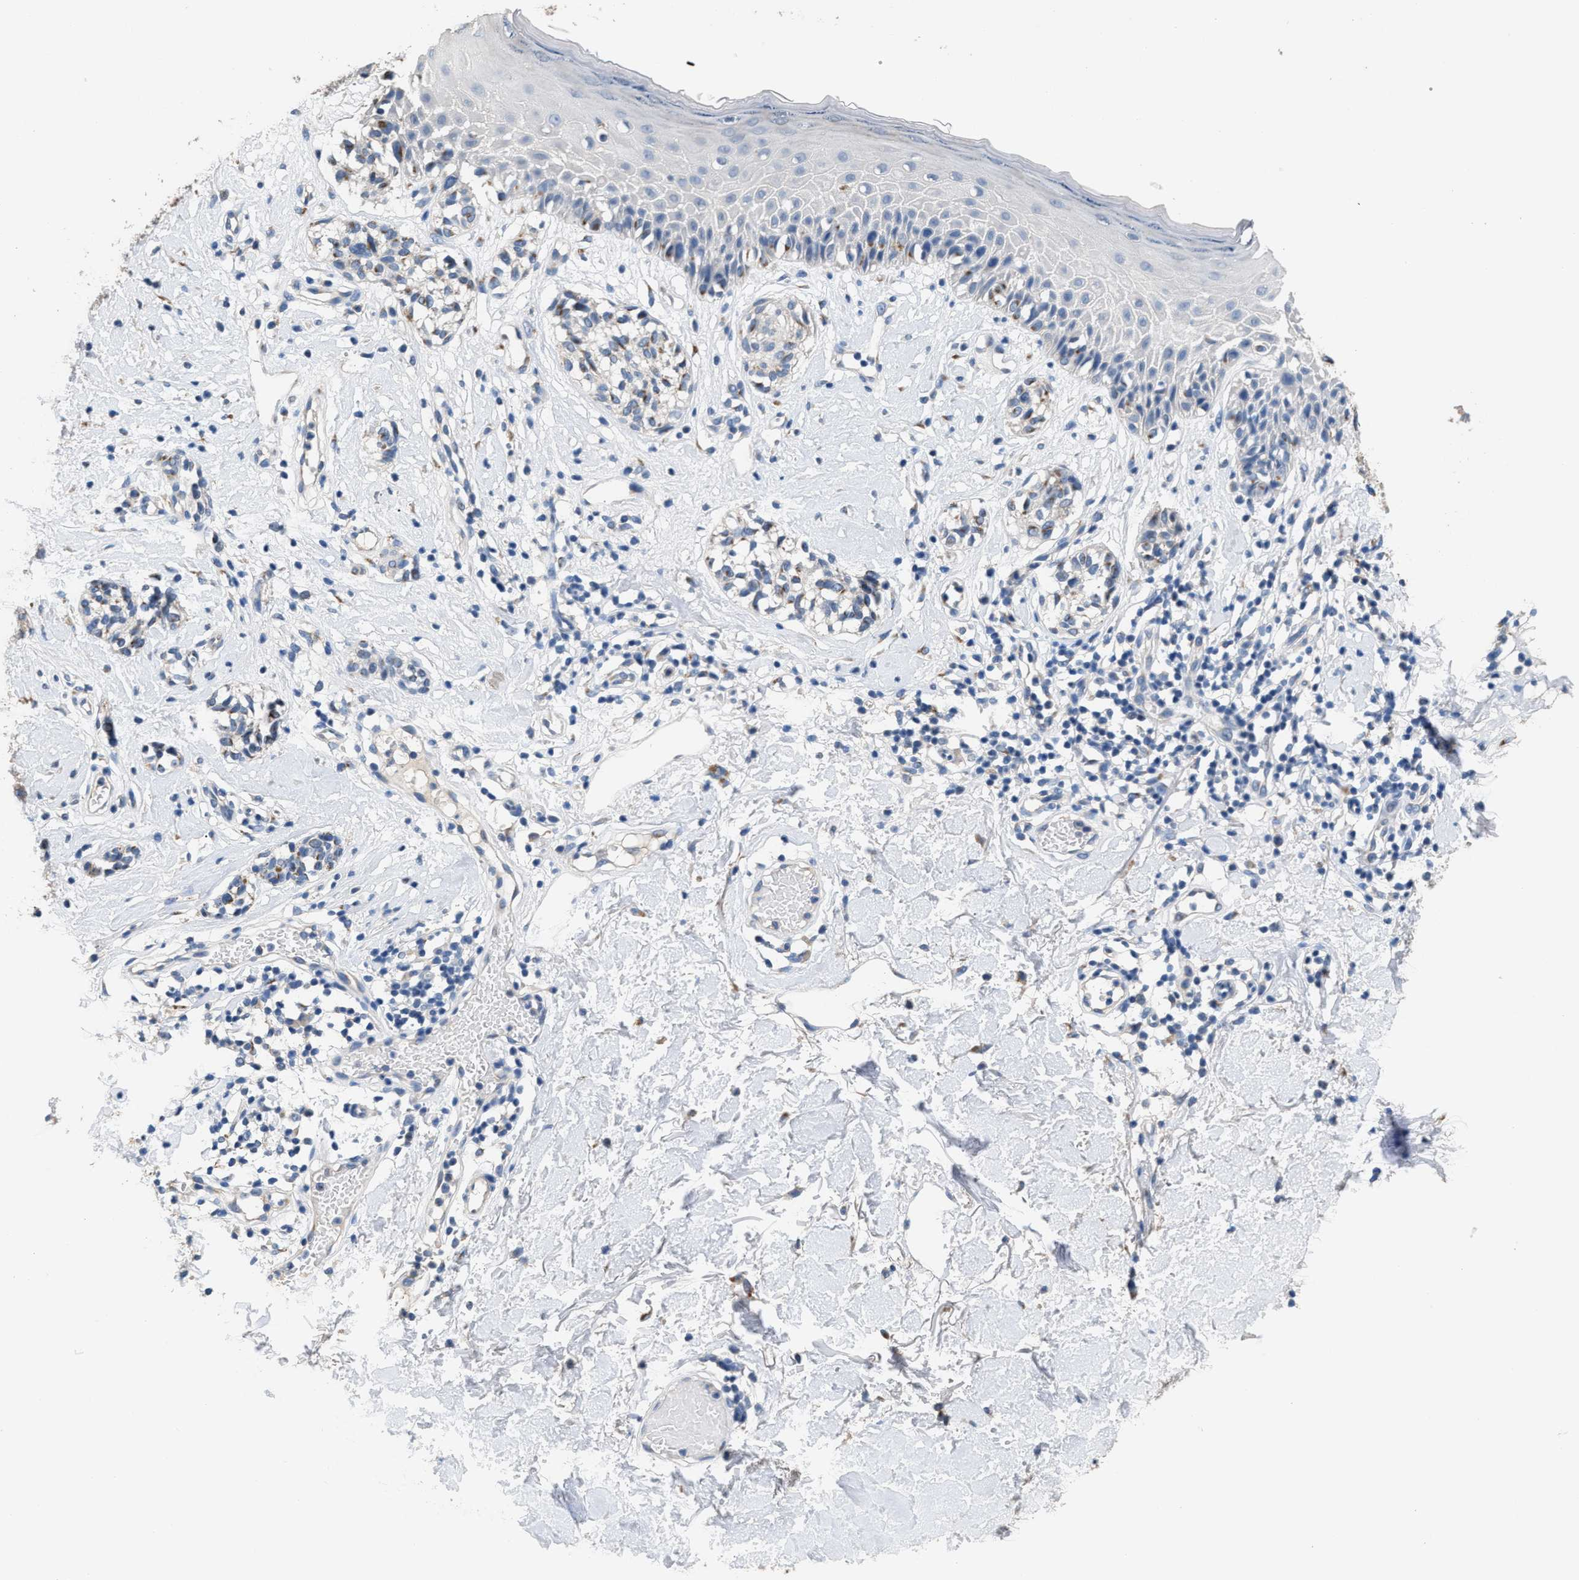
{"staining": {"intensity": "weak", "quantity": "25%-75%", "location": "cytoplasmic/membranous"}, "tissue": "melanoma", "cell_type": "Tumor cells", "image_type": "cancer", "snomed": [{"axis": "morphology", "description": "Malignant melanoma, NOS"}, {"axis": "topography", "description": "Skin"}], "caption": "Melanoma stained for a protein (brown) shows weak cytoplasmic/membranous positive expression in about 25%-75% of tumor cells.", "gene": "GOLM1", "patient": {"sex": "male", "age": 64}}